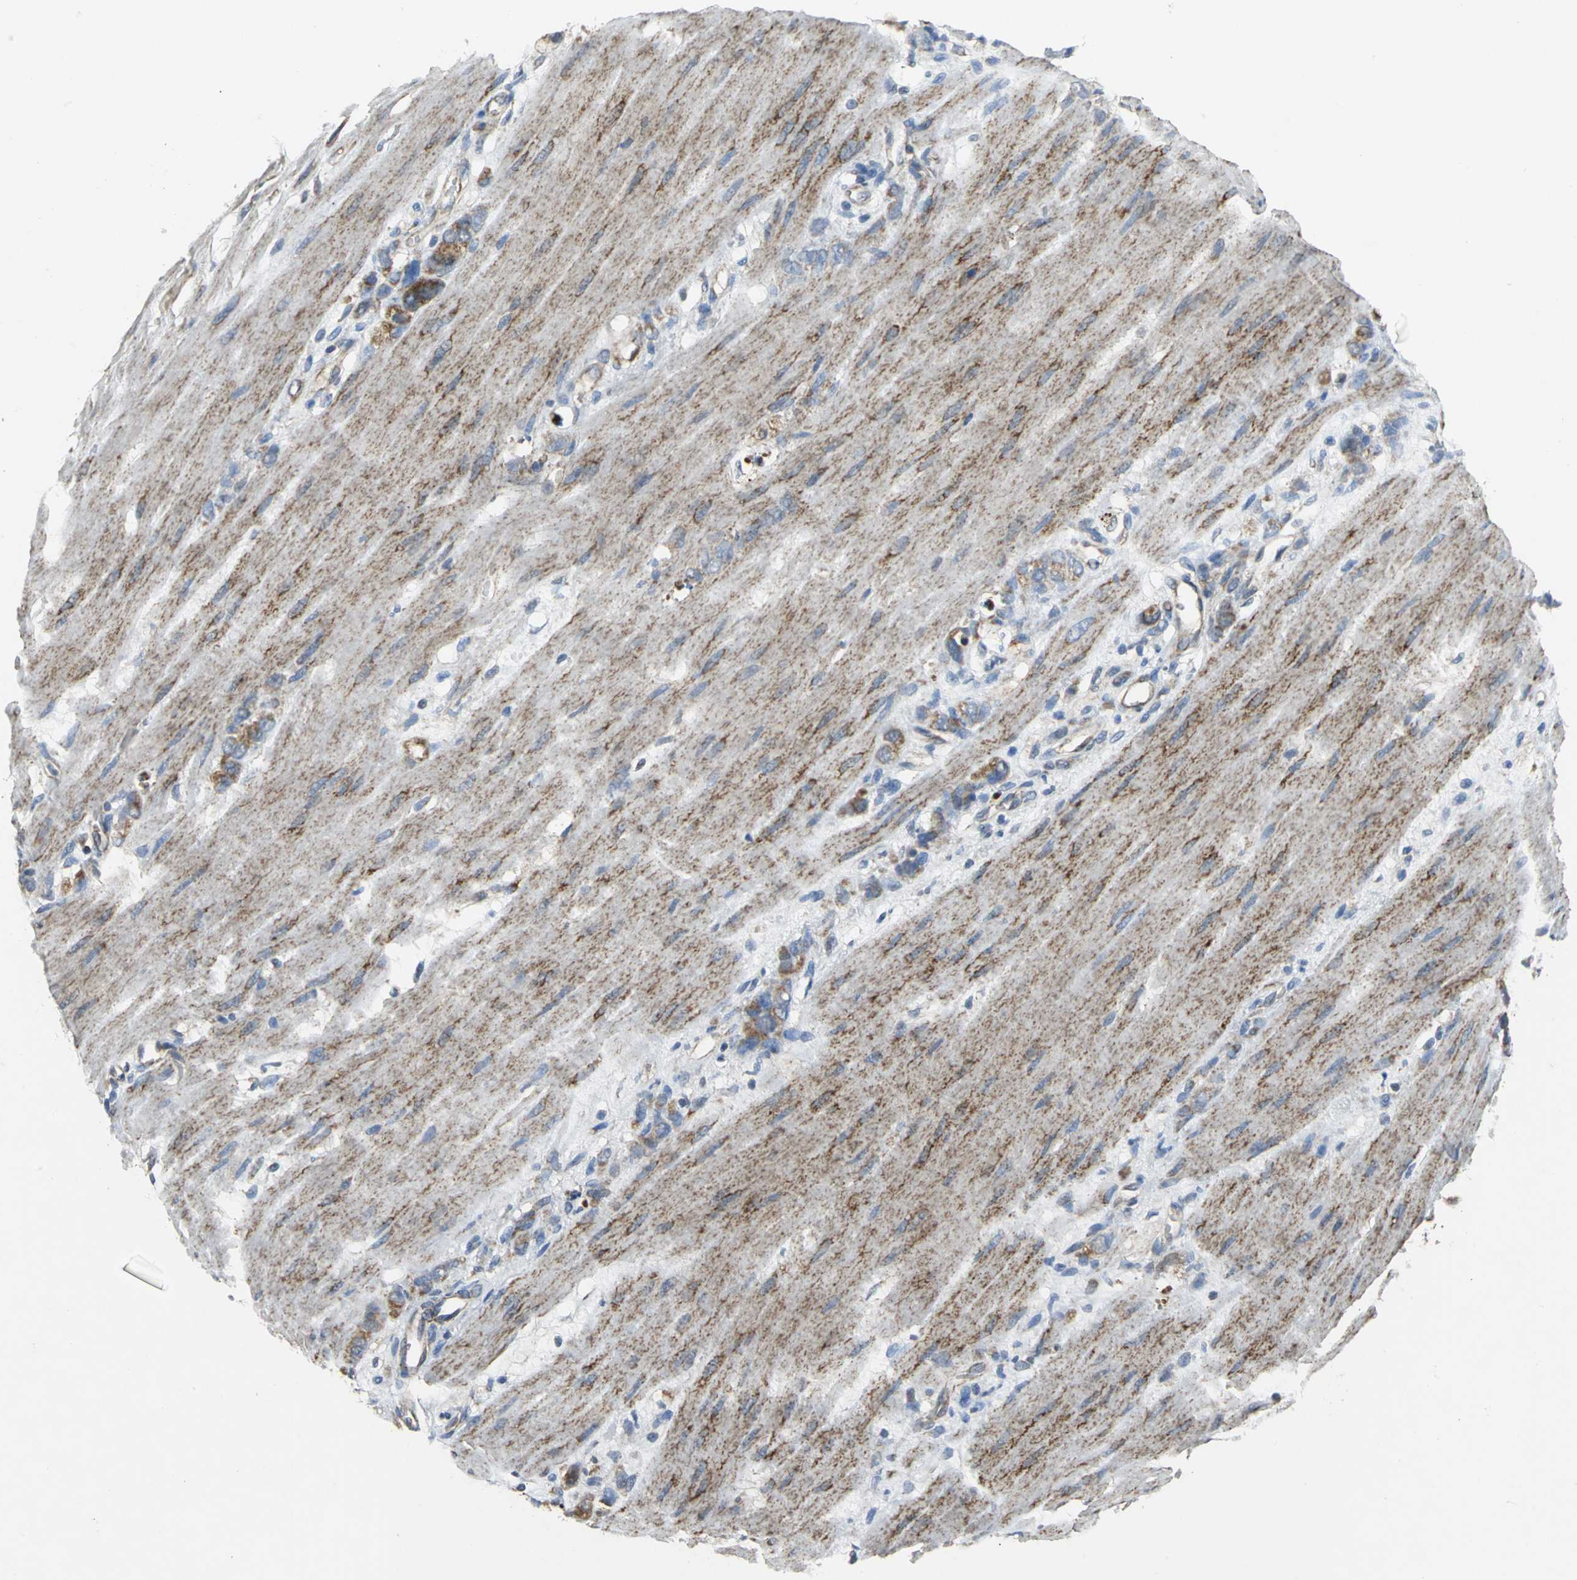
{"staining": {"intensity": "moderate", "quantity": "25%-75%", "location": "cytoplasmic/membranous"}, "tissue": "stomach cancer", "cell_type": "Tumor cells", "image_type": "cancer", "snomed": [{"axis": "morphology", "description": "Adenocarcinoma, NOS"}, {"axis": "topography", "description": "Stomach"}], "caption": "Approximately 25%-75% of tumor cells in stomach cancer (adenocarcinoma) reveal moderate cytoplasmic/membranous protein expression as visualized by brown immunohistochemical staining.", "gene": "NDUFB5", "patient": {"sex": "male", "age": 82}}